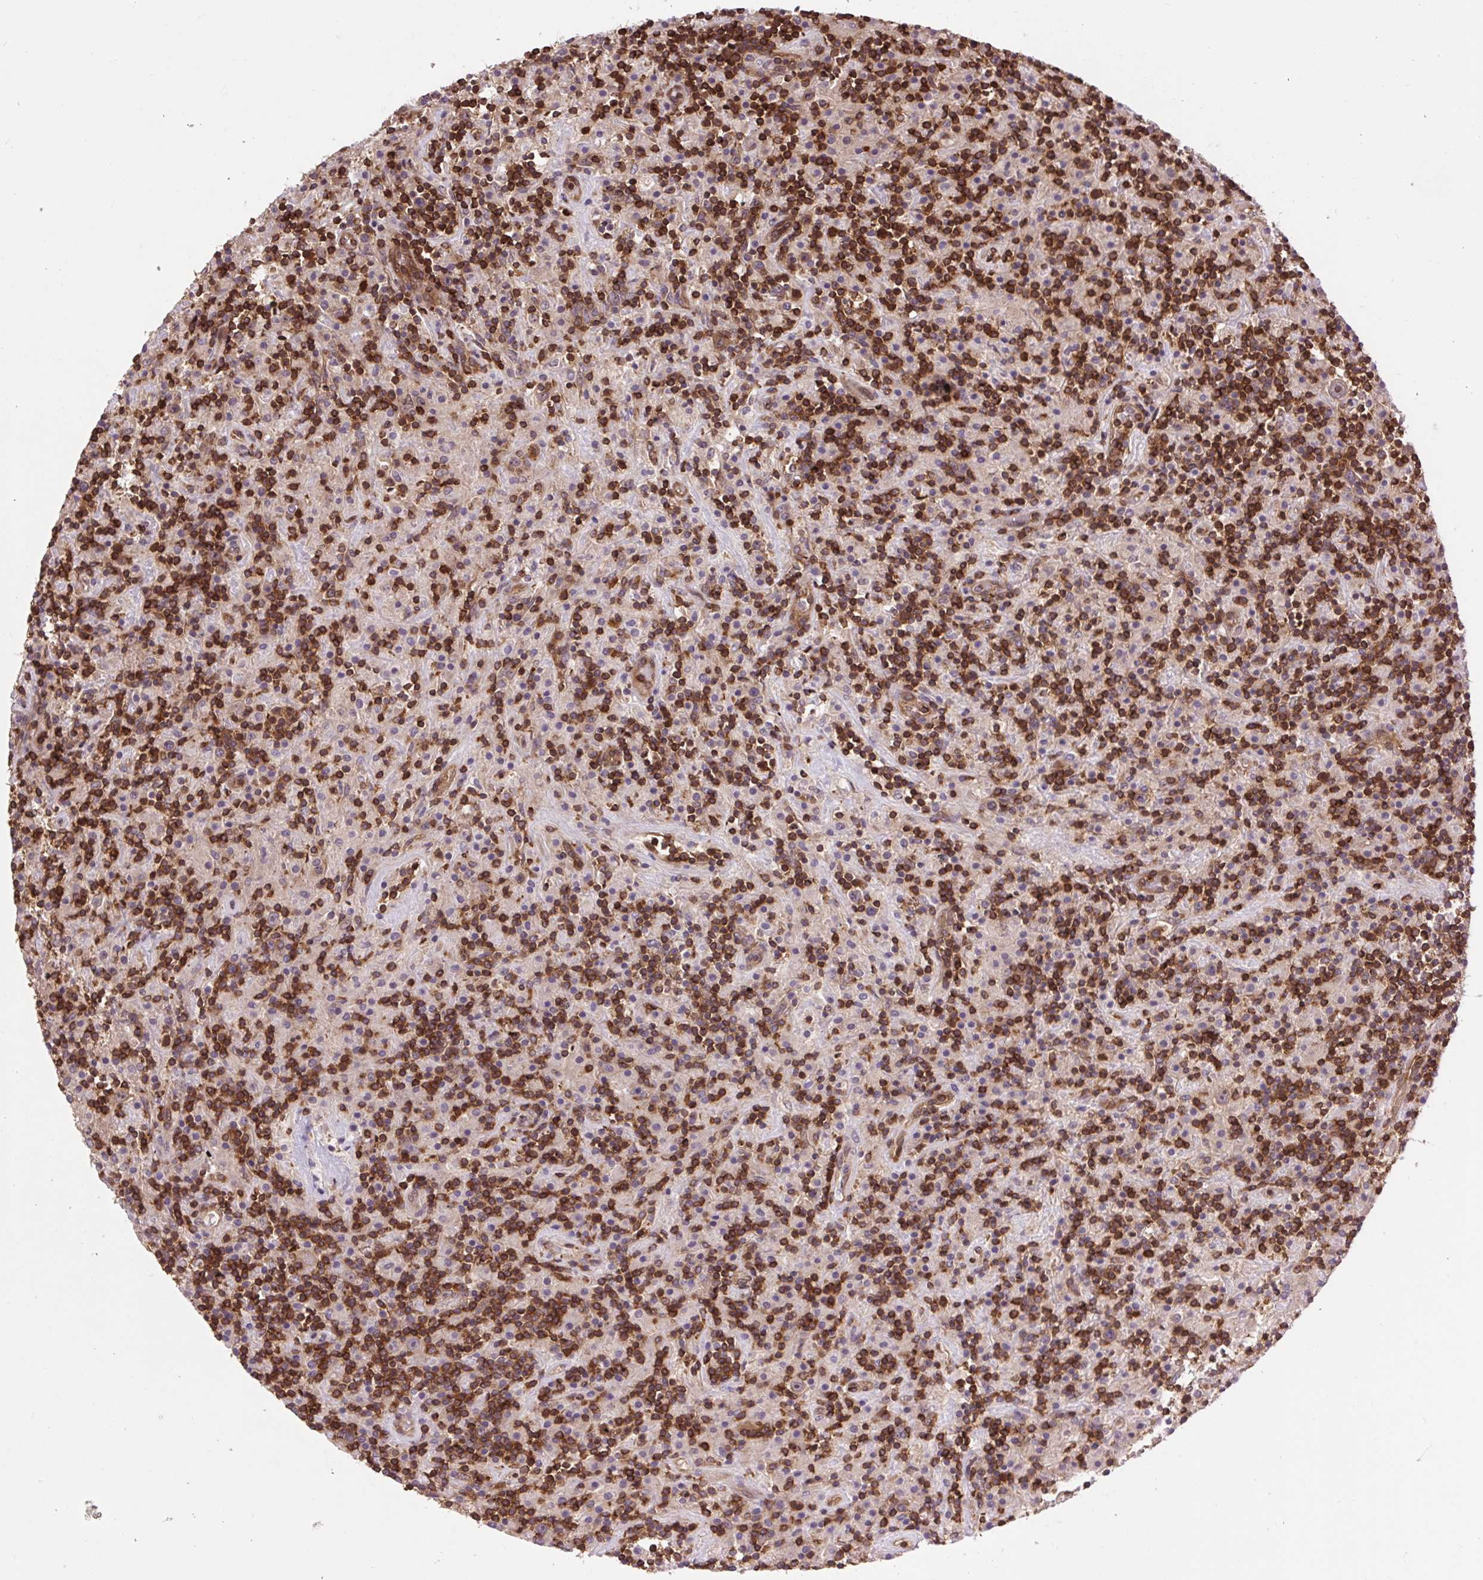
{"staining": {"intensity": "weak", "quantity": ">75%", "location": "cytoplasmic/membranous"}, "tissue": "lymphoma", "cell_type": "Tumor cells", "image_type": "cancer", "snomed": [{"axis": "morphology", "description": "Hodgkin's disease, NOS"}, {"axis": "topography", "description": "Lymph node"}], "caption": "Tumor cells demonstrate weak cytoplasmic/membranous positivity in approximately >75% of cells in lymphoma.", "gene": "PLCG1", "patient": {"sex": "male", "age": 70}}